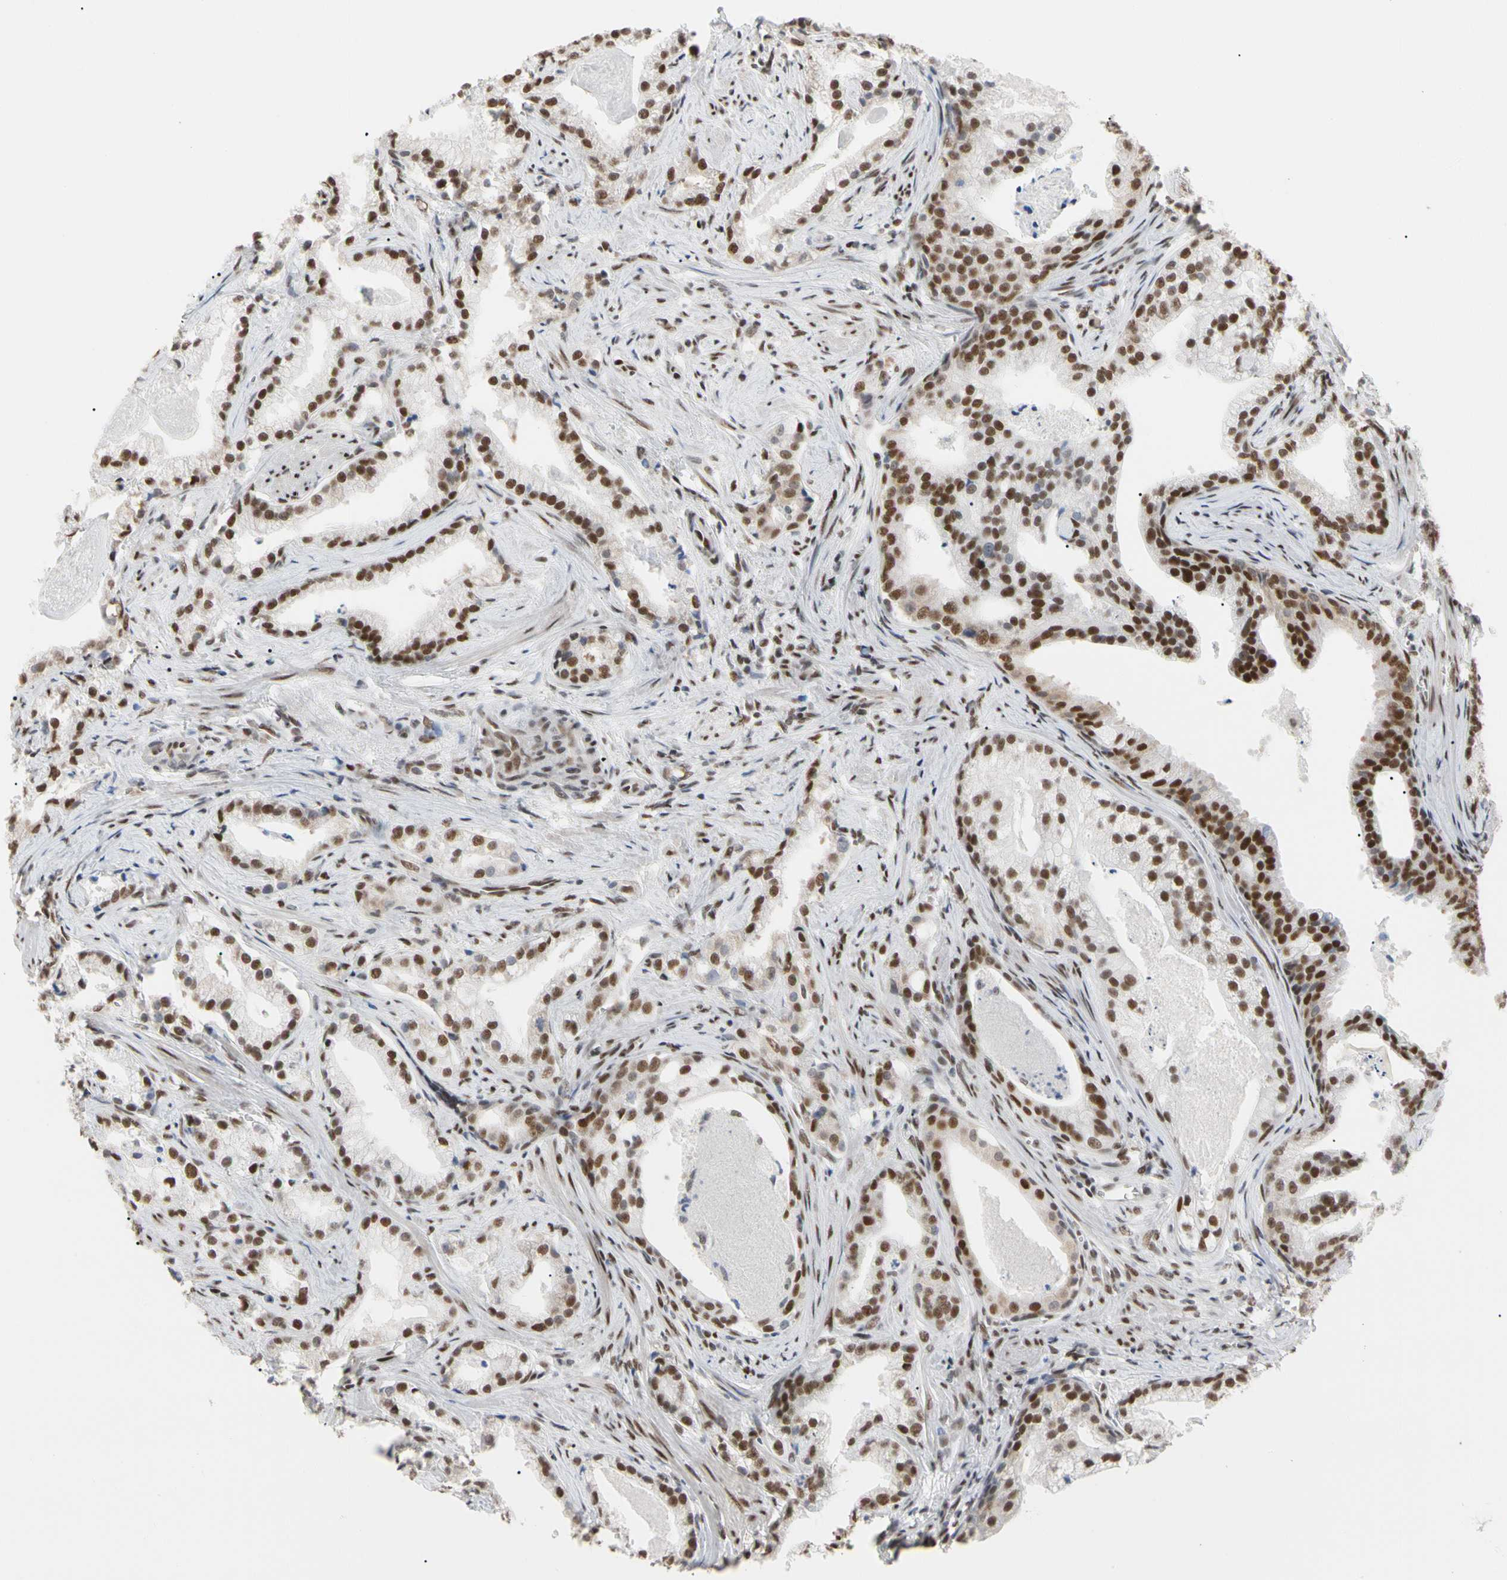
{"staining": {"intensity": "strong", "quantity": ">75%", "location": "nuclear"}, "tissue": "prostate cancer", "cell_type": "Tumor cells", "image_type": "cancer", "snomed": [{"axis": "morphology", "description": "Adenocarcinoma, Low grade"}, {"axis": "topography", "description": "Prostate"}], "caption": "Prostate cancer tissue shows strong nuclear positivity in about >75% of tumor cells, visualized by immunohistochemistry.", "gene": "FAM98B", "patient": {"sex": "male", "age": 59}}